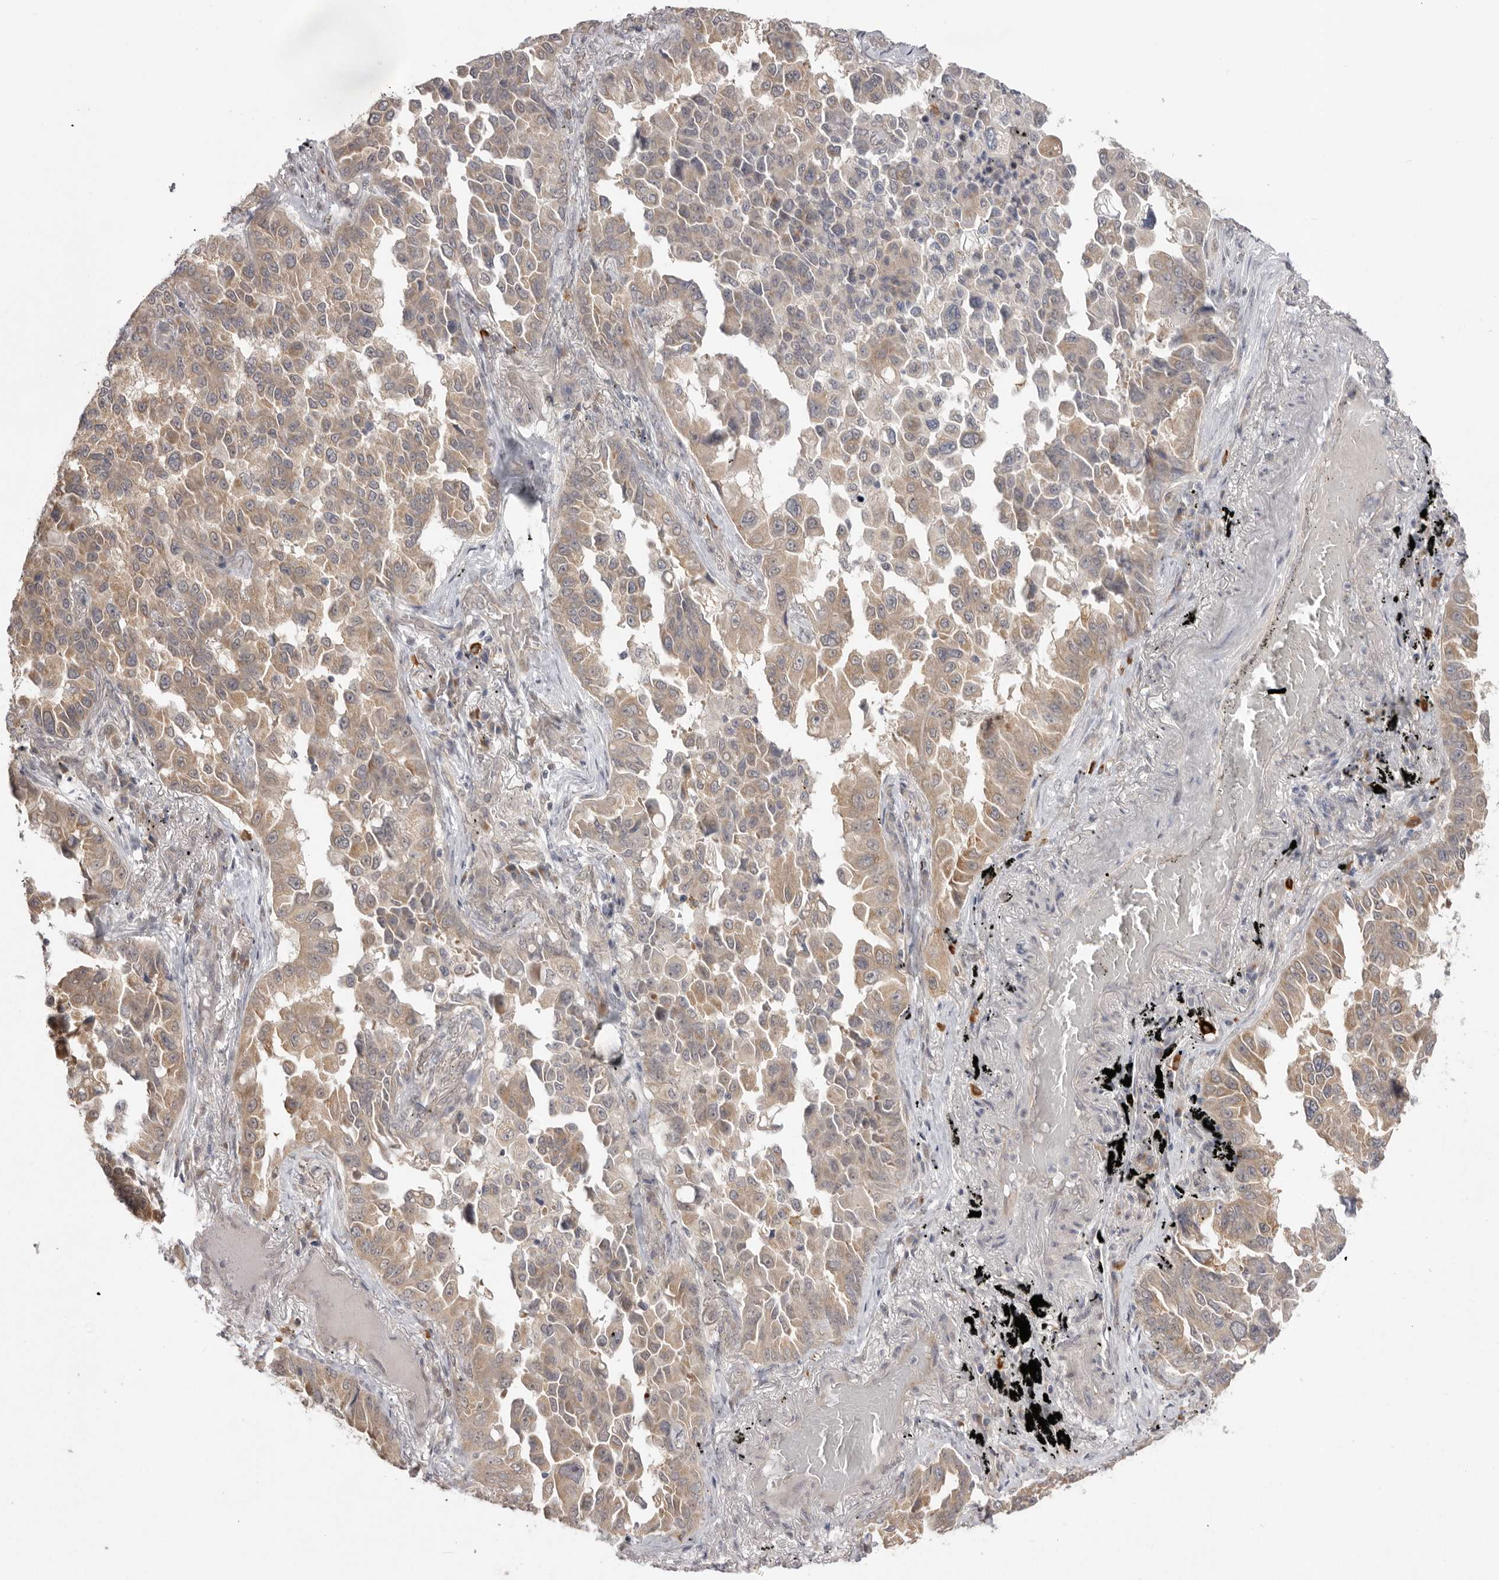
{"staining": {"intensity": "moderate", "quantity": ">75%", "location": "cytoplasmic/membranous"}, "tissue": "lung cancer", "cell_type": "Tumor cells", "image_type": "cancer", "snomed": [{"axis": "morphology", "description": "Adenocarcinoma, NOS"}, {"axis": "topography", "description": "Lung"}], "caption": "Immunohistochemistry (IHC) image of neoplastic tissue: human lung adenocarcinoma stained using IHC demonstrates medium levels of moderate protein expression localized specifically in the cytoplasmic/membranous of tumor cells, appearing as a cytoplasmic/membranous brown color.", "gene": "NSUN4", "patient": {"sex": "female", "age": 67}}